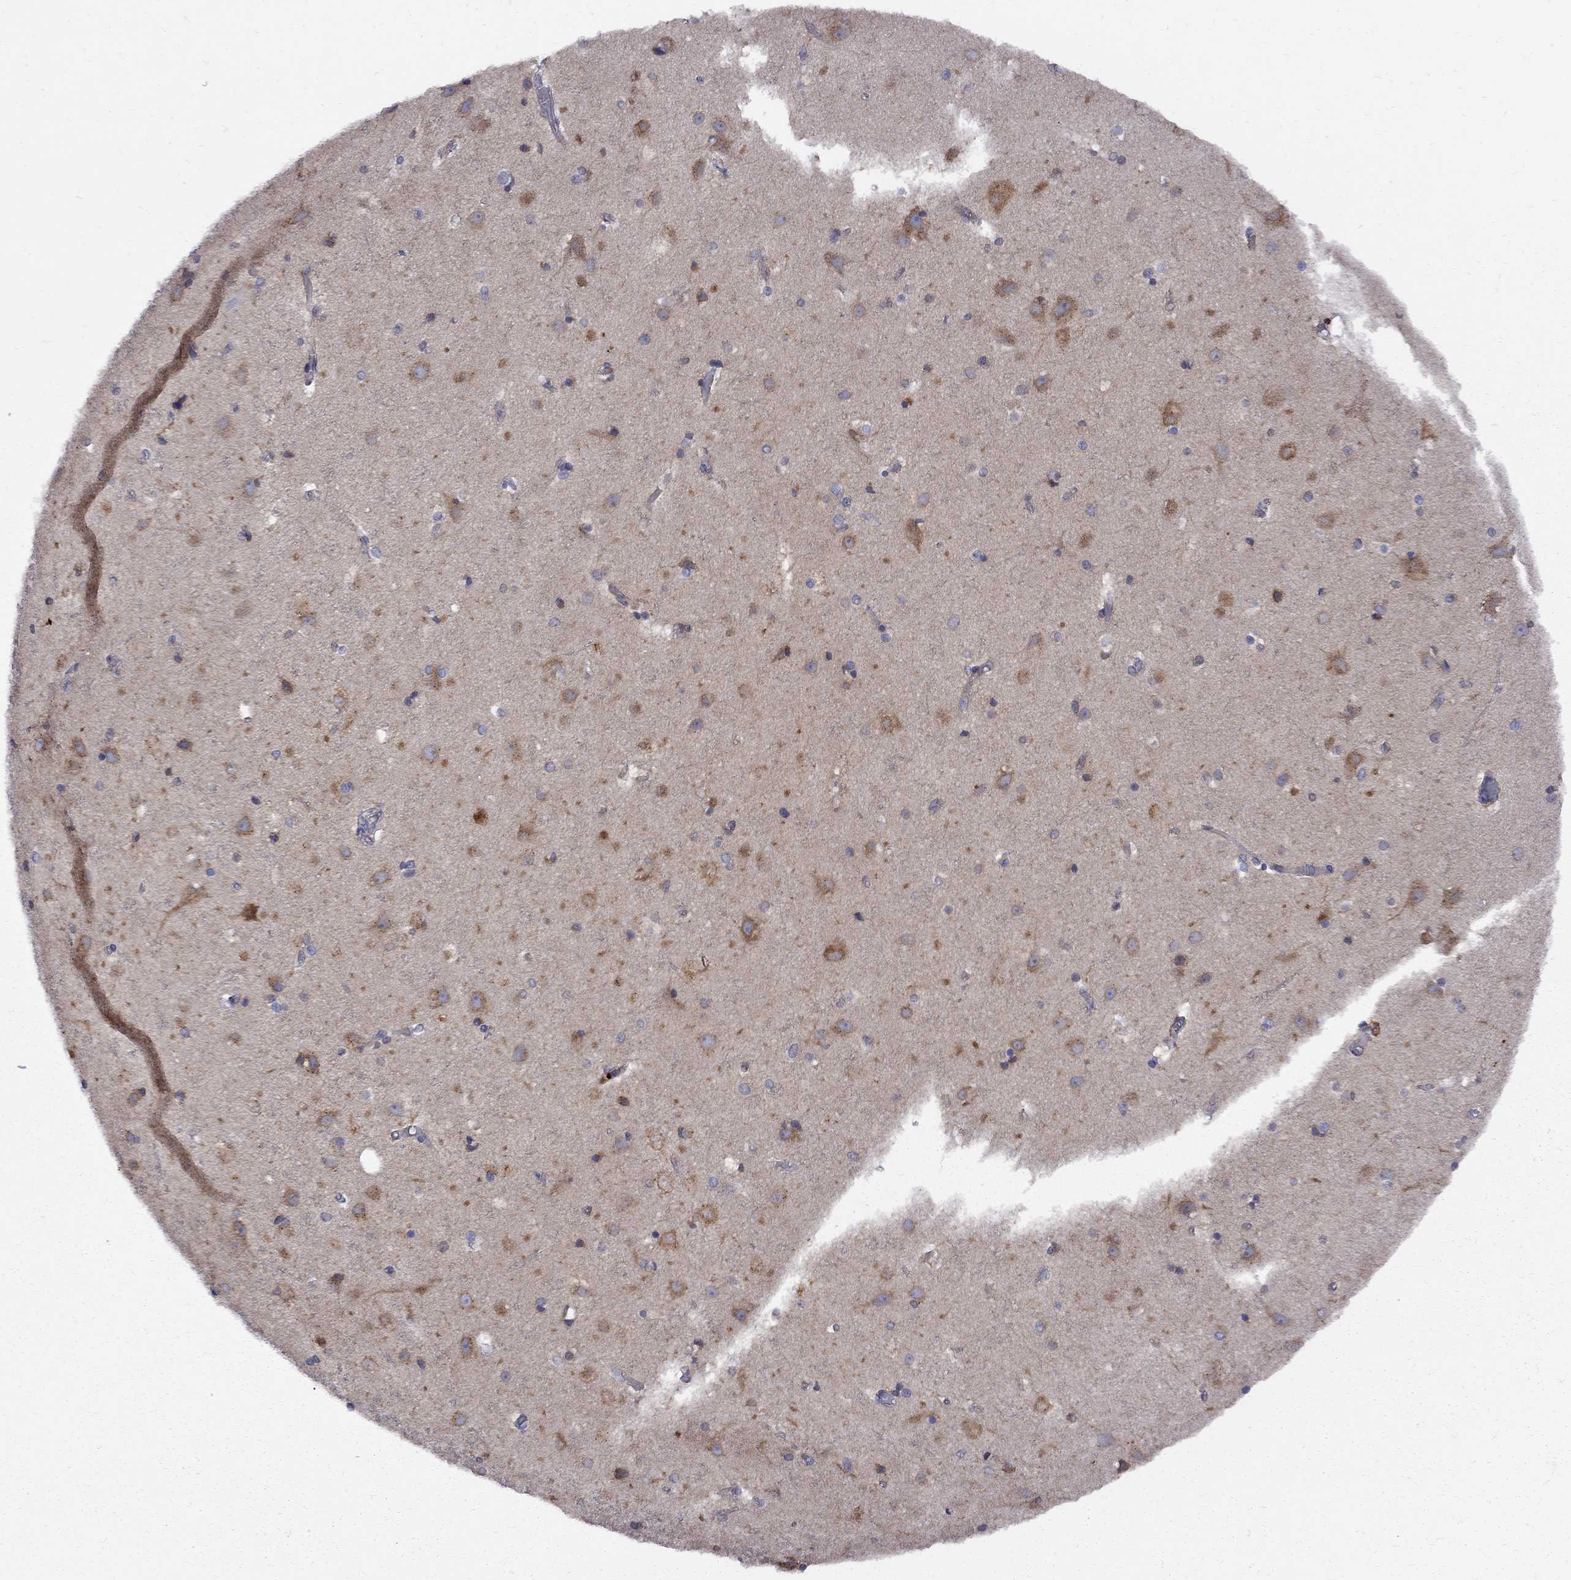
{"staining": {"intensity": "negative", "quantity": "none", "location": "none"}, "tissue": "cerebral cortex", "cell_type": "Endothelial cells", "image_type": "normal", "snomed": [{"axis": "morphology", "description": "Normal tissue, NOS"}, {"axis": "topography", "description": "Cerebral cortex"}], "caption": "IHC image of benign human cerebral cortex stained for a protein (brown), which exhibits no staining in endothelial cells. Brightfield microscopy of IHC stained with DAB (3,3'-diaminobenzidine) (brown) and hematoxylin (blue), captured at high magnification.", "gene": "MTHFR", "patient": {"sex": "female", "age": 52}}